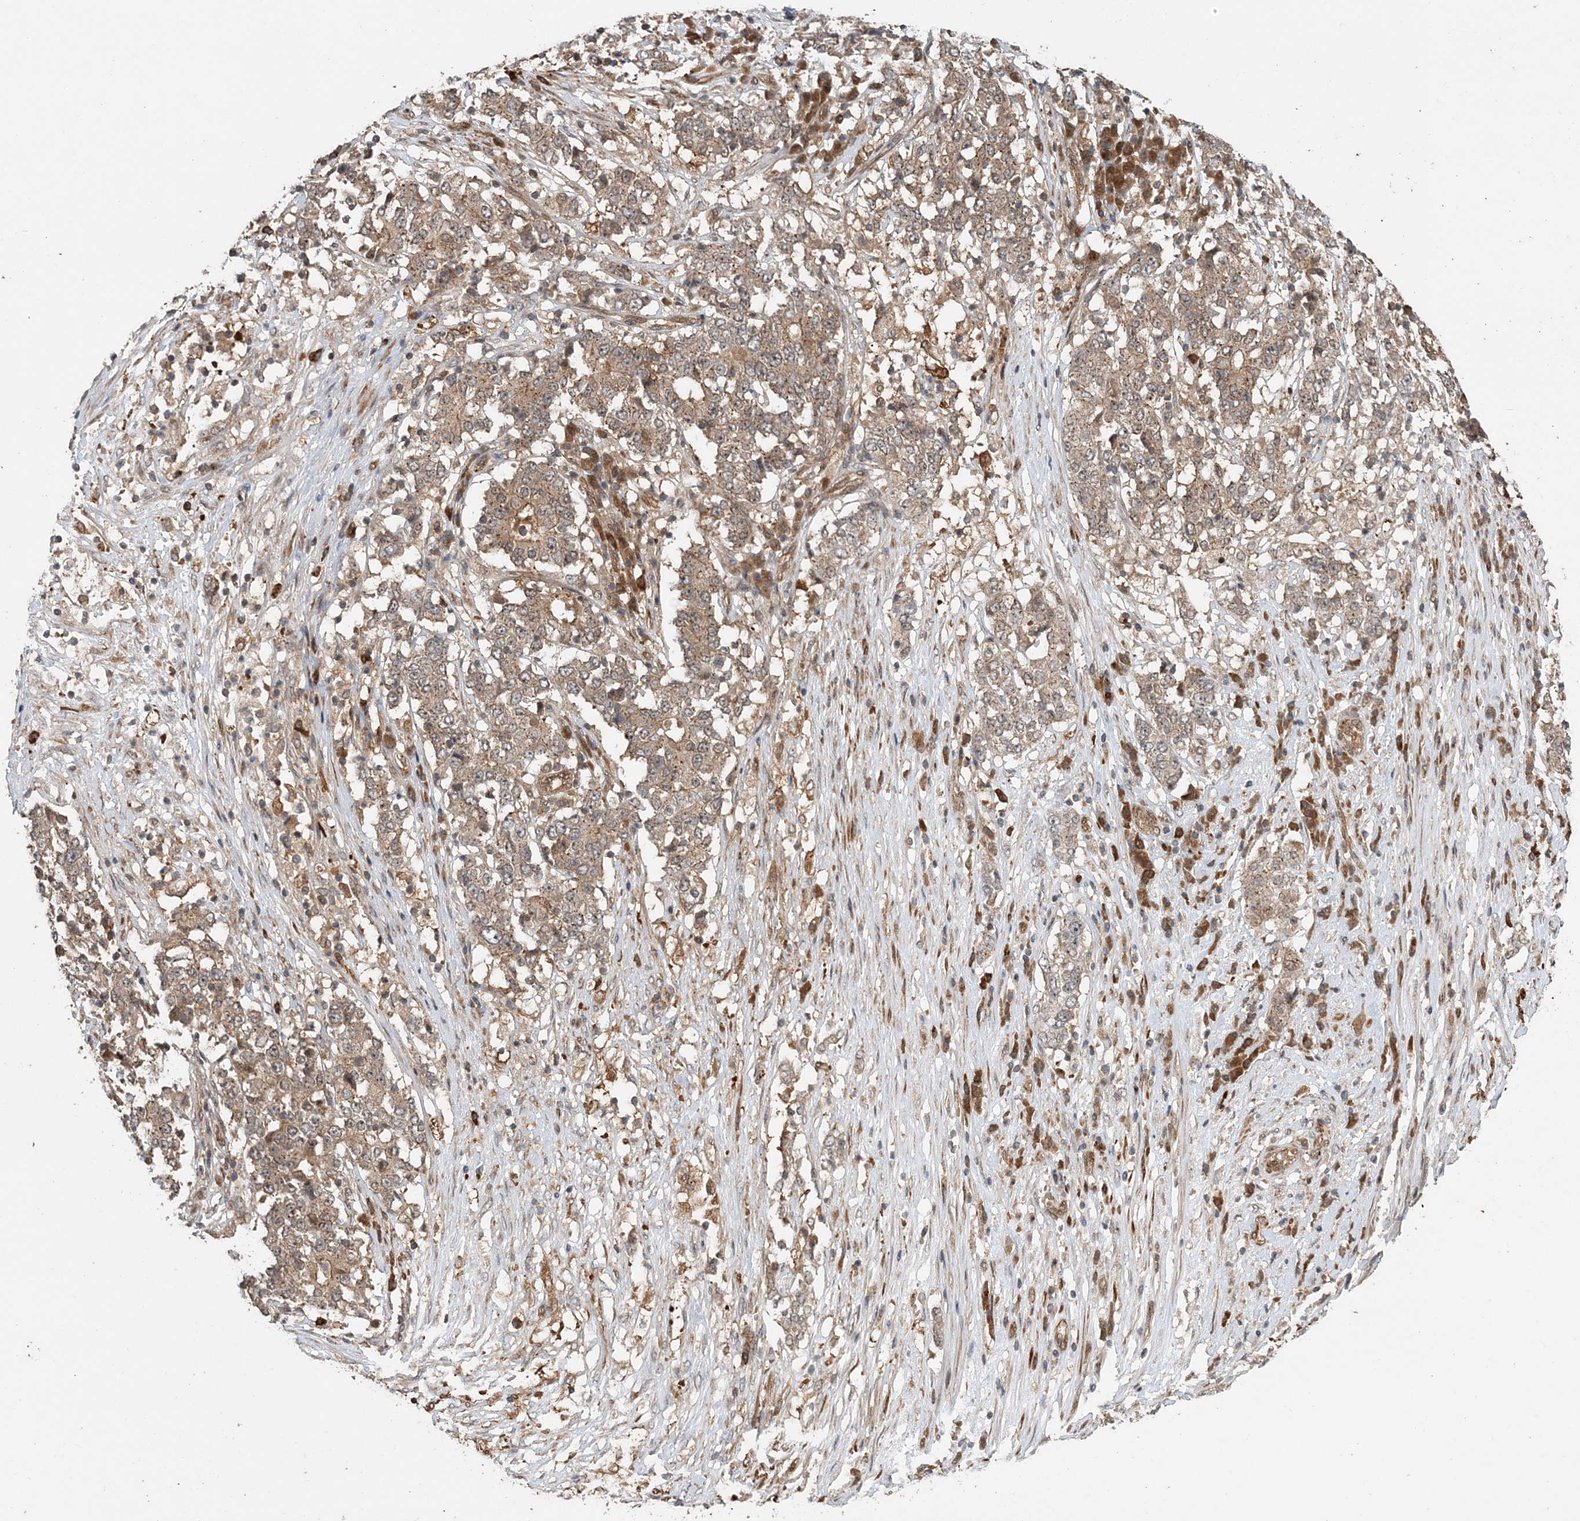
{"staining": {"intensity": "weak", "quantity": ">75%", "location": "cytoplasmic/membranous"}, "tissue": "stomach cancer", "cell_type": "Tumor cells", "image_type": "cancer", "snomed": [{"axis": "morphology", "description": "Adenocarcinoma, NOS"}, {"axis": "topography", "description": "Stomach"}], "caption": "Approximately >75% of tumor cells in human stomach cancer (adenocarcinoma) reveal weak cytoplasmic/membranous protein staining as visualized by brown immunohistochemical staining.", "gene": "UBTD2", "patient": {"sex": "male", "age": 59}}